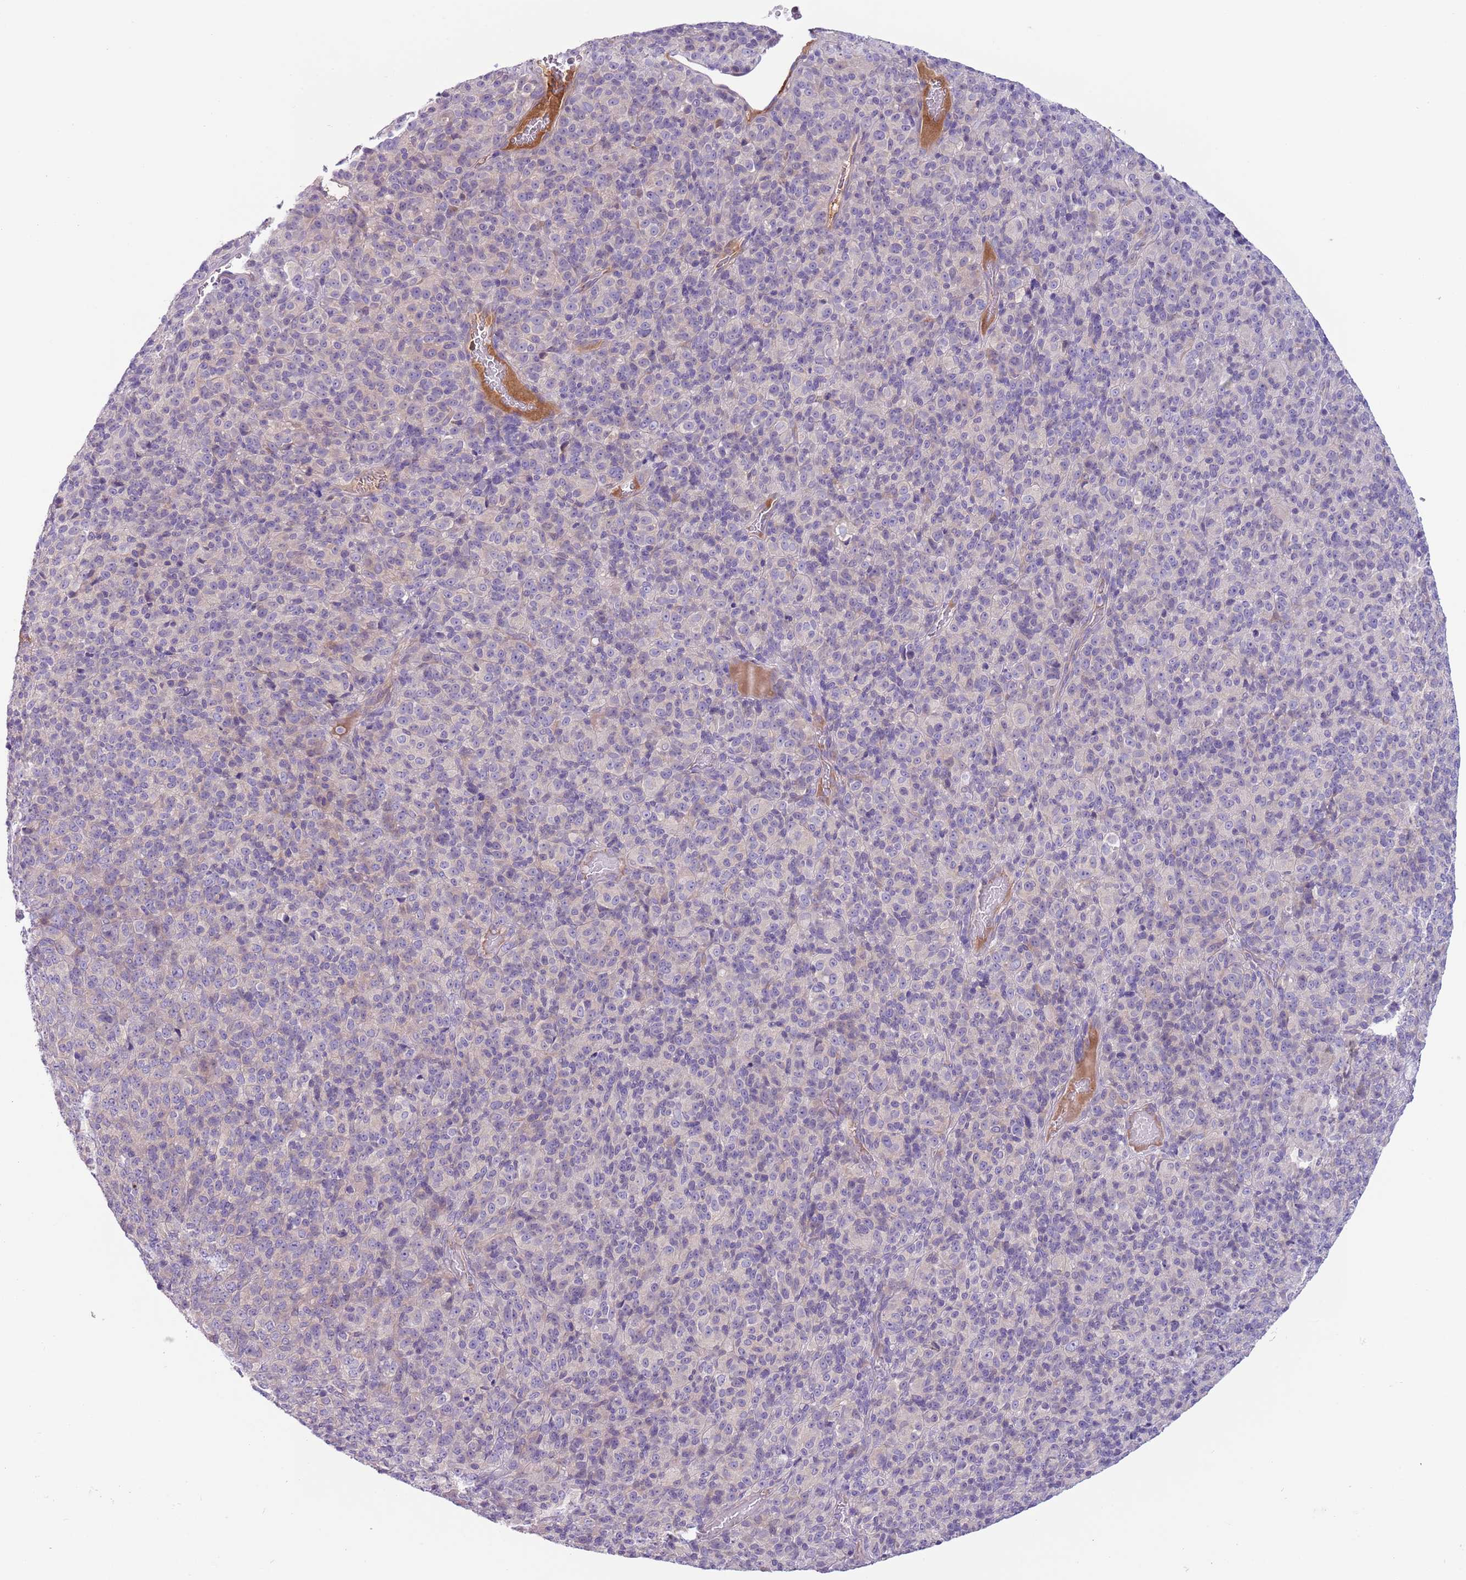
{"staining": {"intensity": "negative", "quantity": "none", "location": "none"}, "tissue": "melanoma", "cell_type": "Tumor cells", "image_type": "cancer", "snomed": [{"axis": "morphology", "description": "Malignant melanoma, Metastatic site"}, {"axis": "topography", "description": "Brain"}], "caption": "An immunohistochemistry (IHC) image of melanoma is shown. There is no staining in tumor cells of melanoma.", "gene": "CFH", "patient": {"sex": "female", "age": 56}}